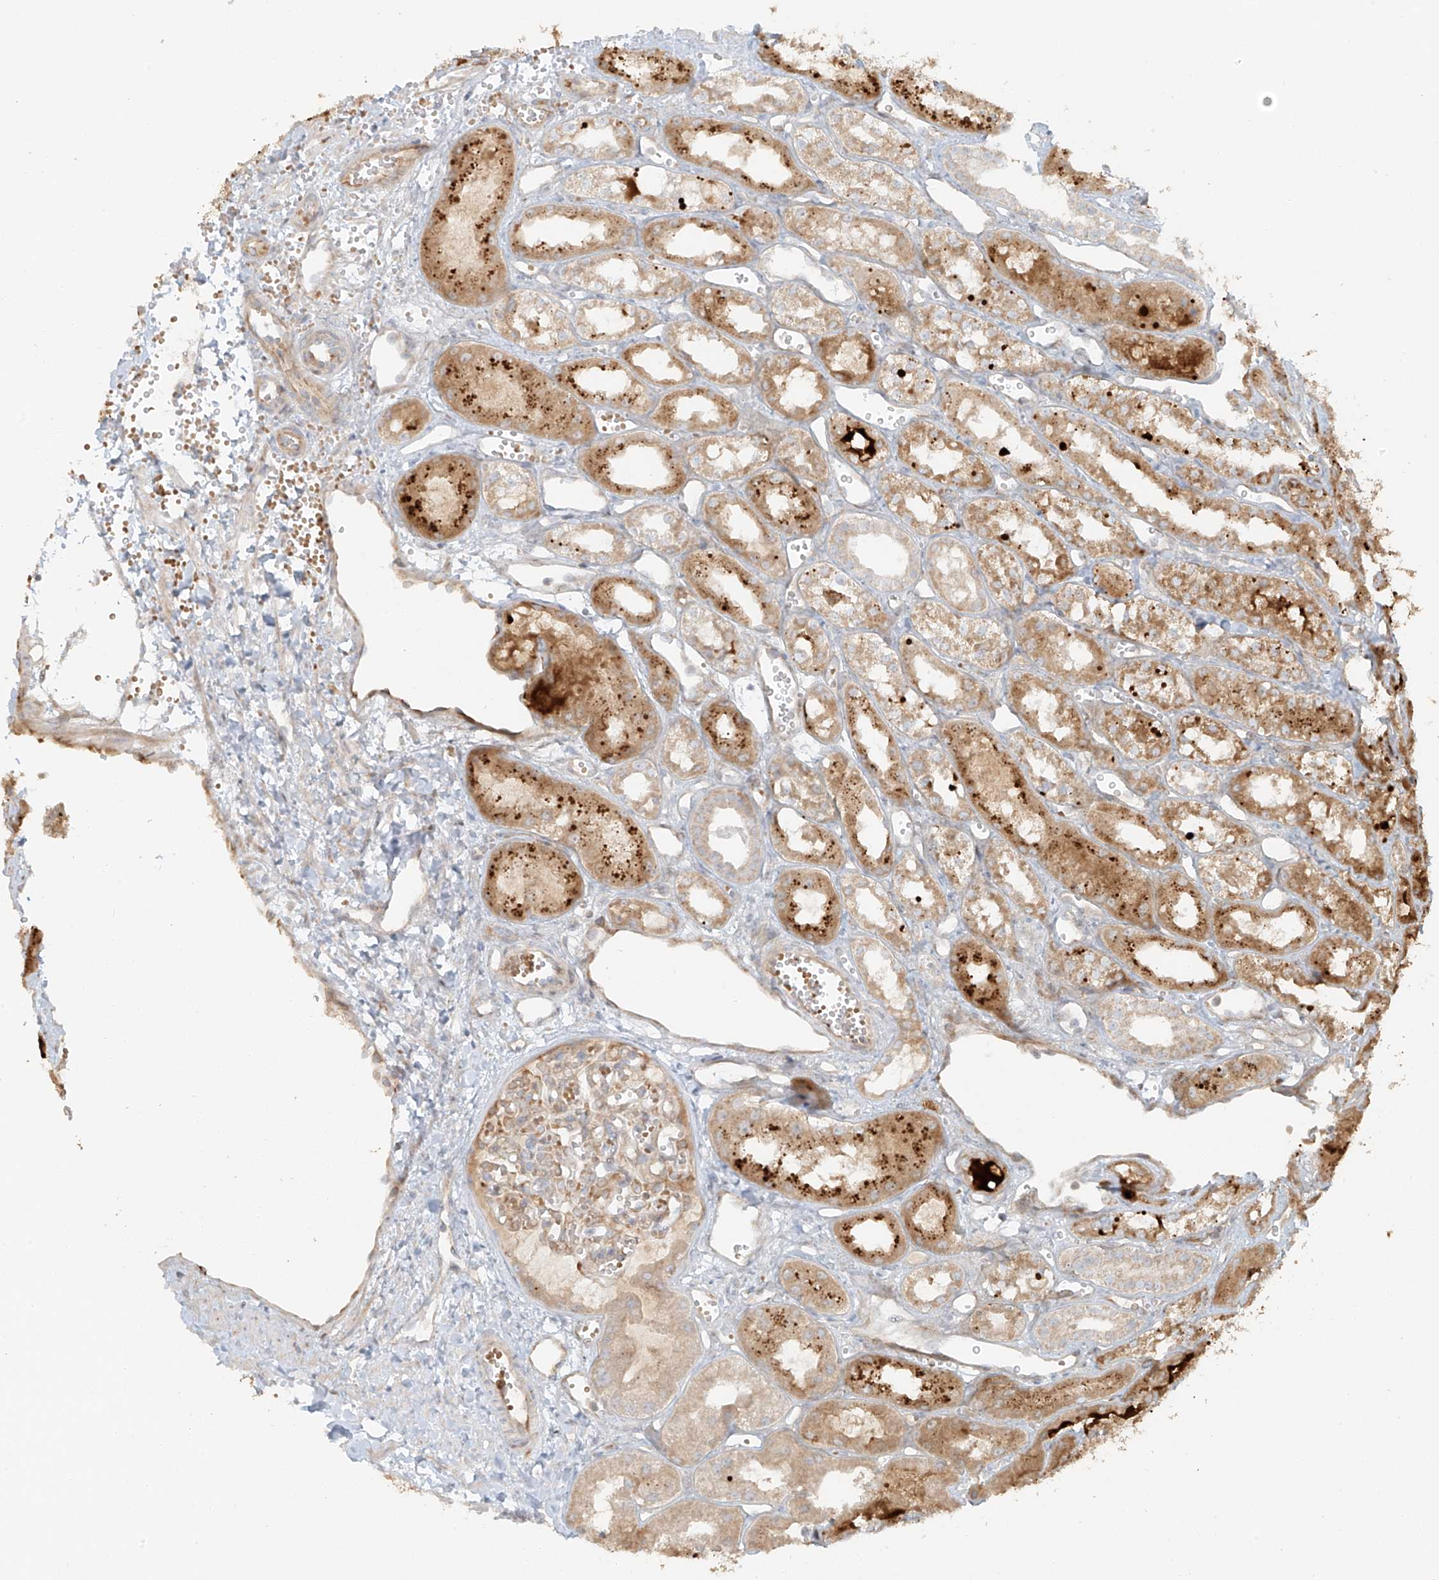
{"staining": {"intensity": "weak", "quantity": "<25%", "location": "cytoplasmic/membranous"}, "tissue": "kidney", "cell_type": "Cells in glomeruli", "image_type": "normal", "snomed": [{"axis": "morphology", "description": "Normal tissue, NOS"}, {"axis": "topography", "description": "Kidney"}], "caption": "An immunohistochemistry histopathology image of unremarkable kidney is shown. There is no staining in cells in glomeruli of kidney.", "gene": "MIPEP", "patient": {"sex": "male", "age": 16}}